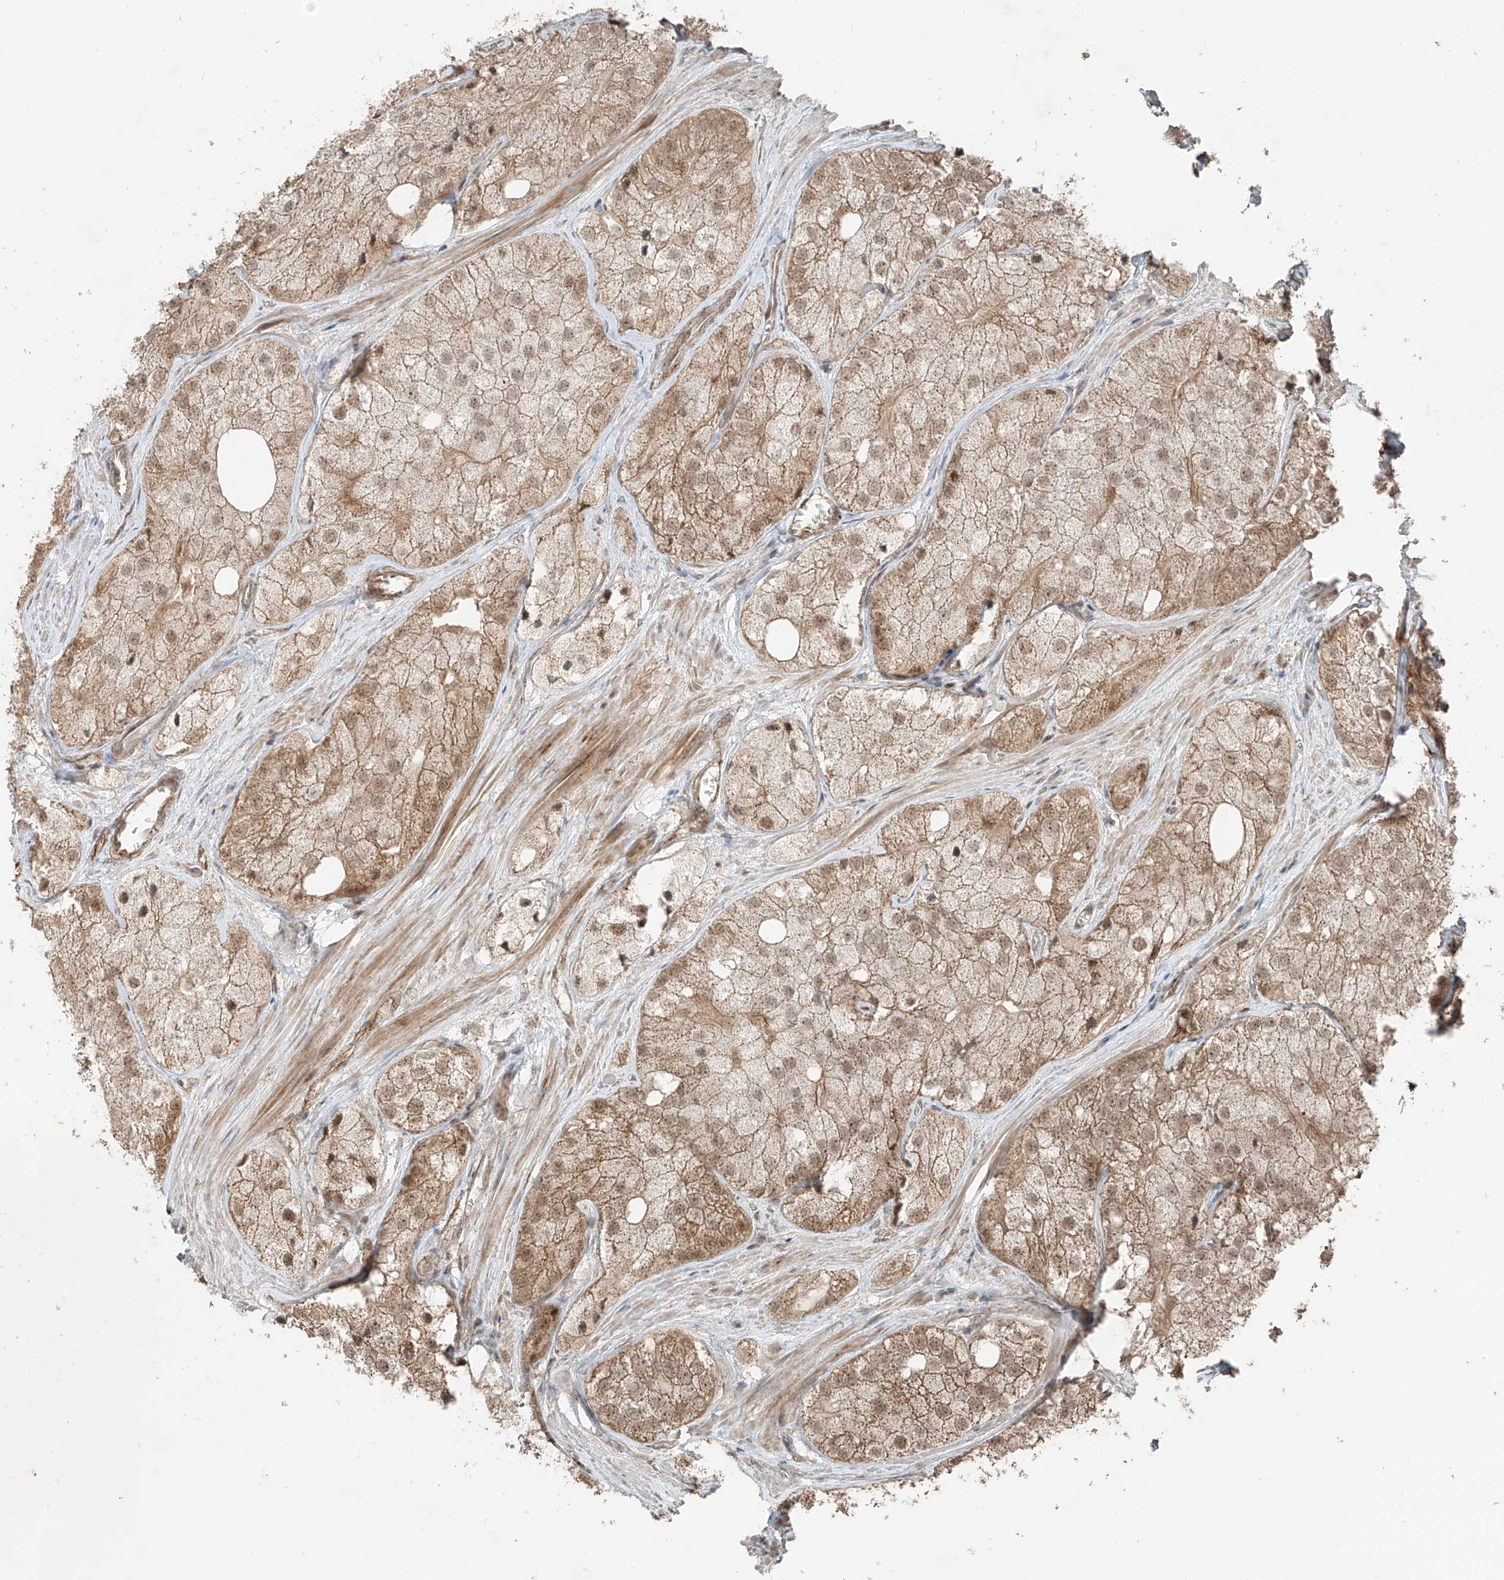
{"staining": {"intensity": "moderate", "quantity": ">75%", "location": "cytoplasmic/membranous,nuclear"}, "tissue": "prostate cancer", "cell_type": "Tumor cells", "image_type": "cancer", "snomed": [{"axis": "morphology", "description": "Adenocarcinoma, Low grade"}, {"axis": "topography", "description": "Prostate"}], "caption": "The photomicrograph shows immunohistochemical staining of adenocarcinoma (low-grade) (prostate). There is moderate cytoplasmic/membranous and nuclear expression is identified in approximately >75% of tumor cells. Immunohistochemistry (ihc) stains the protein of interest in brown and the nuclei are stained blue.", "gene": "ZNF620", "patient": {"sex": "male", "age": 69}}